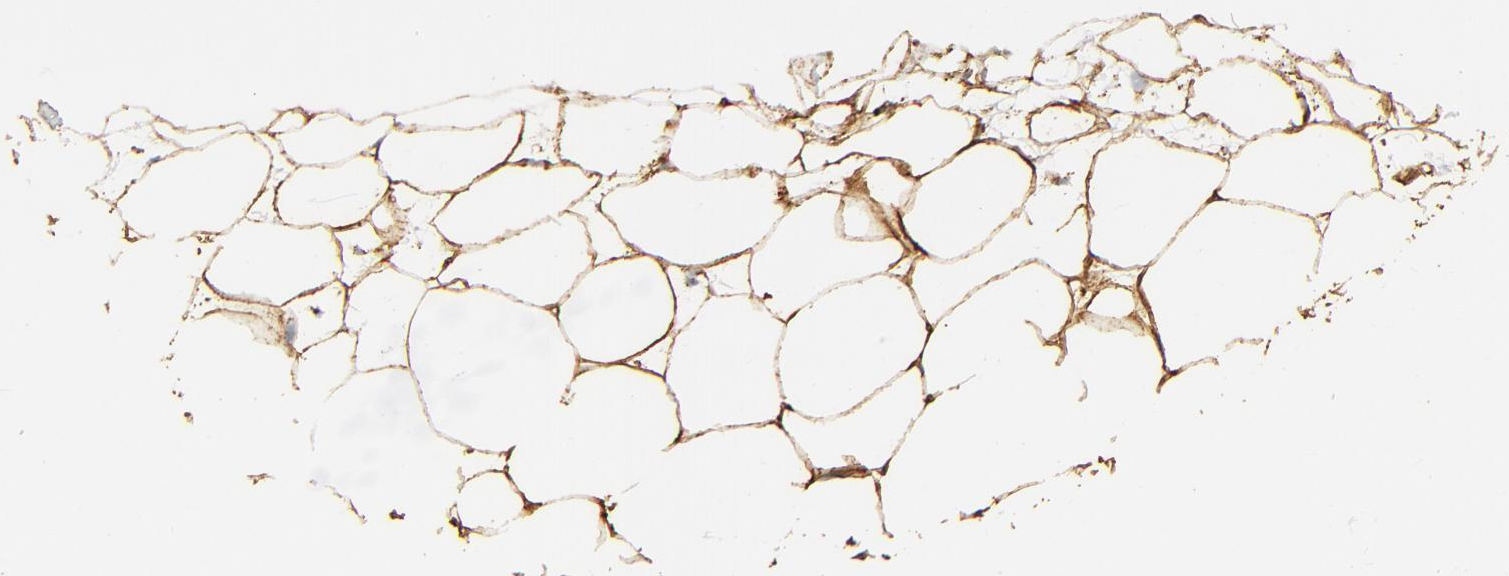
{"staining": {"intensity": "moderate", "quantity": ">75%", "location": "cytoplasmic/membranous"}, "tissue": "adipose tissue", "cell_type": "Adipocytes", "image_type": "normal", "snomed": [{"axis": "morphology", "description": "Normal tissue, NOS"}, {"axis": "topography", "description": "Breast"}], "caption": "Brown immunohistochemical staining in unremarkable adipose tissue shows moderate cytoplasmic/membranous expression in about >75% of adipocytes. The staining was performed using DAB to visualize the protein expression in brown, while the nuclei were stained in blue with hematoxylin (Magnification: 20x).", "gene": "SOD2", "patient": {"sex": "female", "age": 22}}